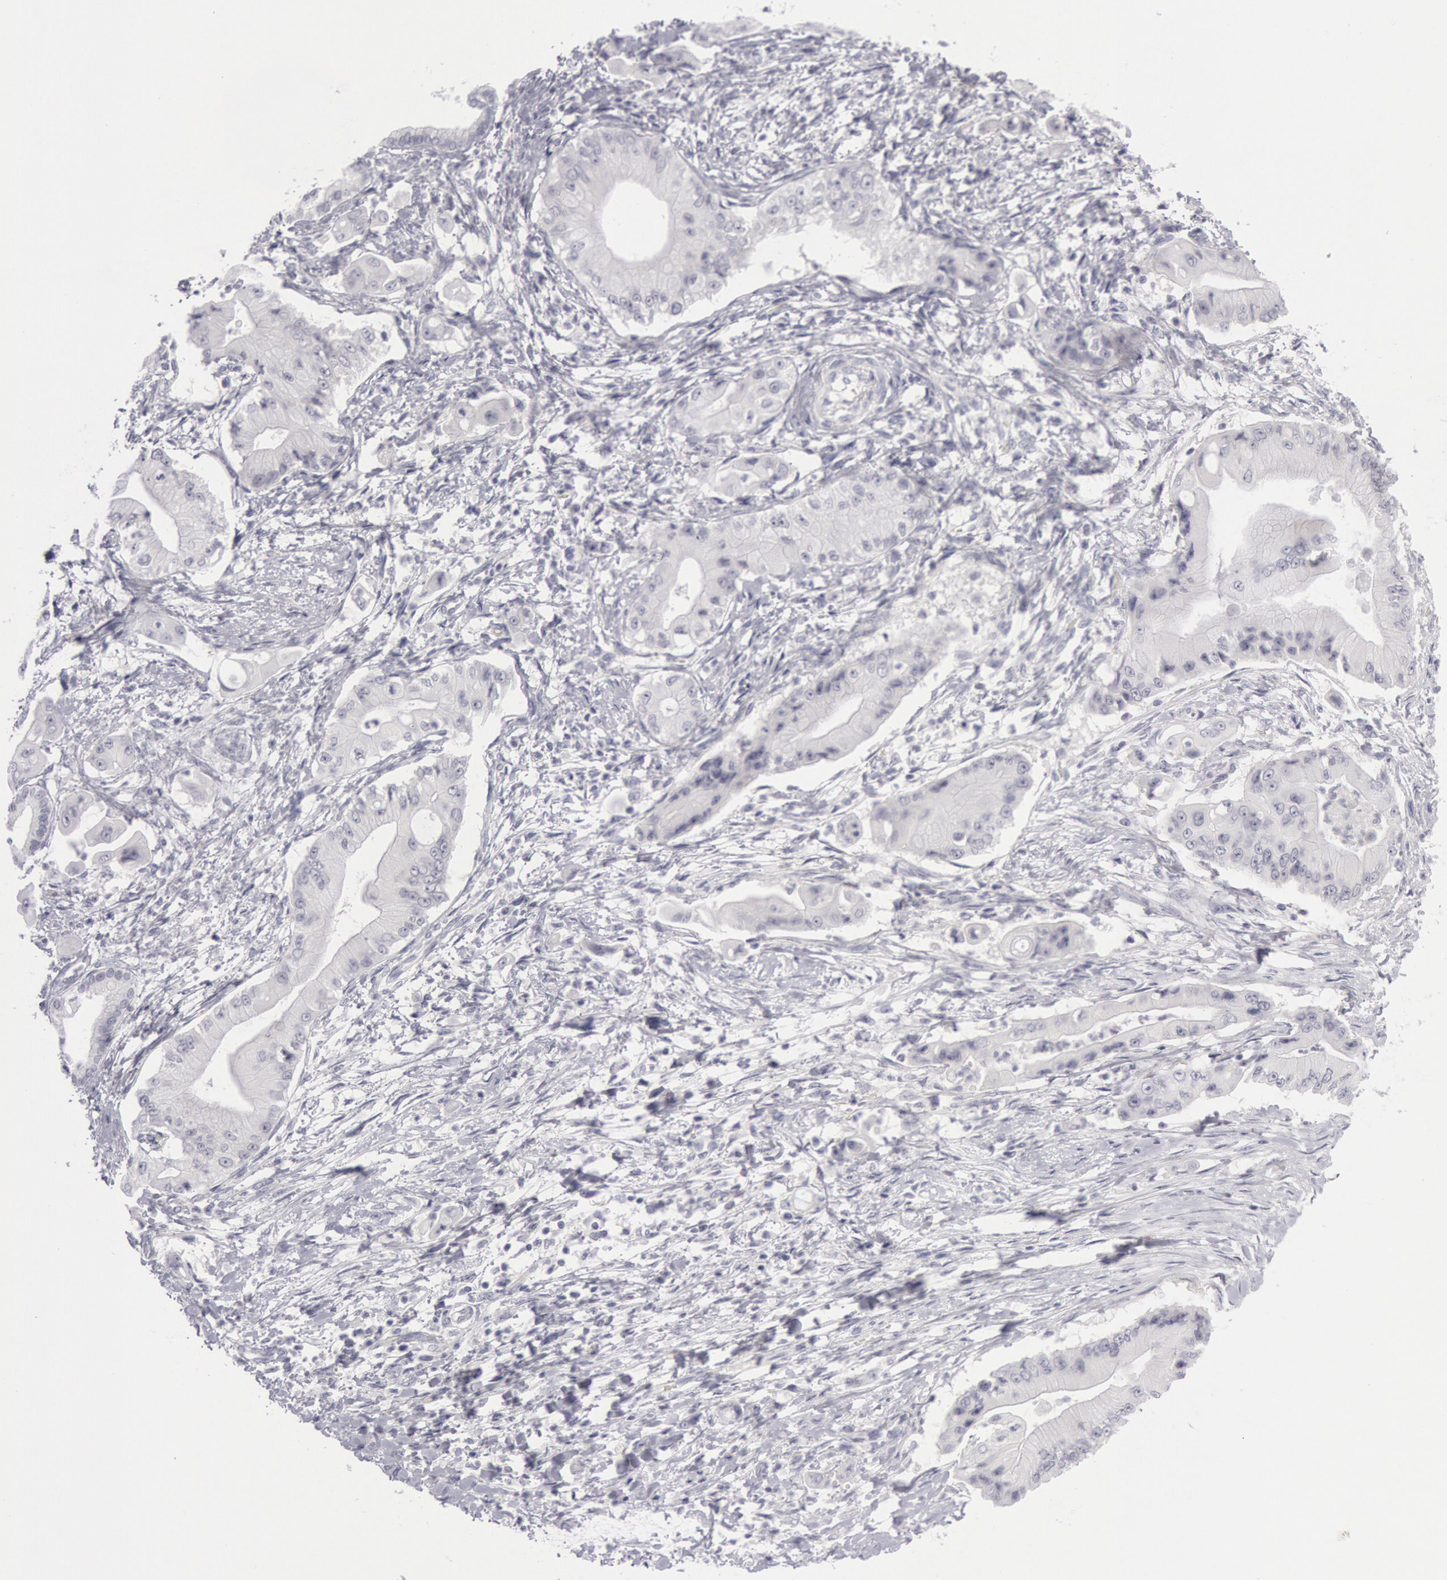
{"staining": {"intensity": "negative", "quantity": "none", "location": "none"}, "tissue": "pancreatic cancer", "cell_type": "Tumor cells", "image_type": "cancer", "snomed": [{"axis": "morphology", "description": "Adenocarcinoma, NOS"}, {"axis": "topography", "description": "Pancreas"}], "caption": "This is an IHC micrograph of pancreatic adenocarcinoma. There is no expression in tumor cells.", "gene": "KRT16", "patient": {"sex": "male", "age": 62}}